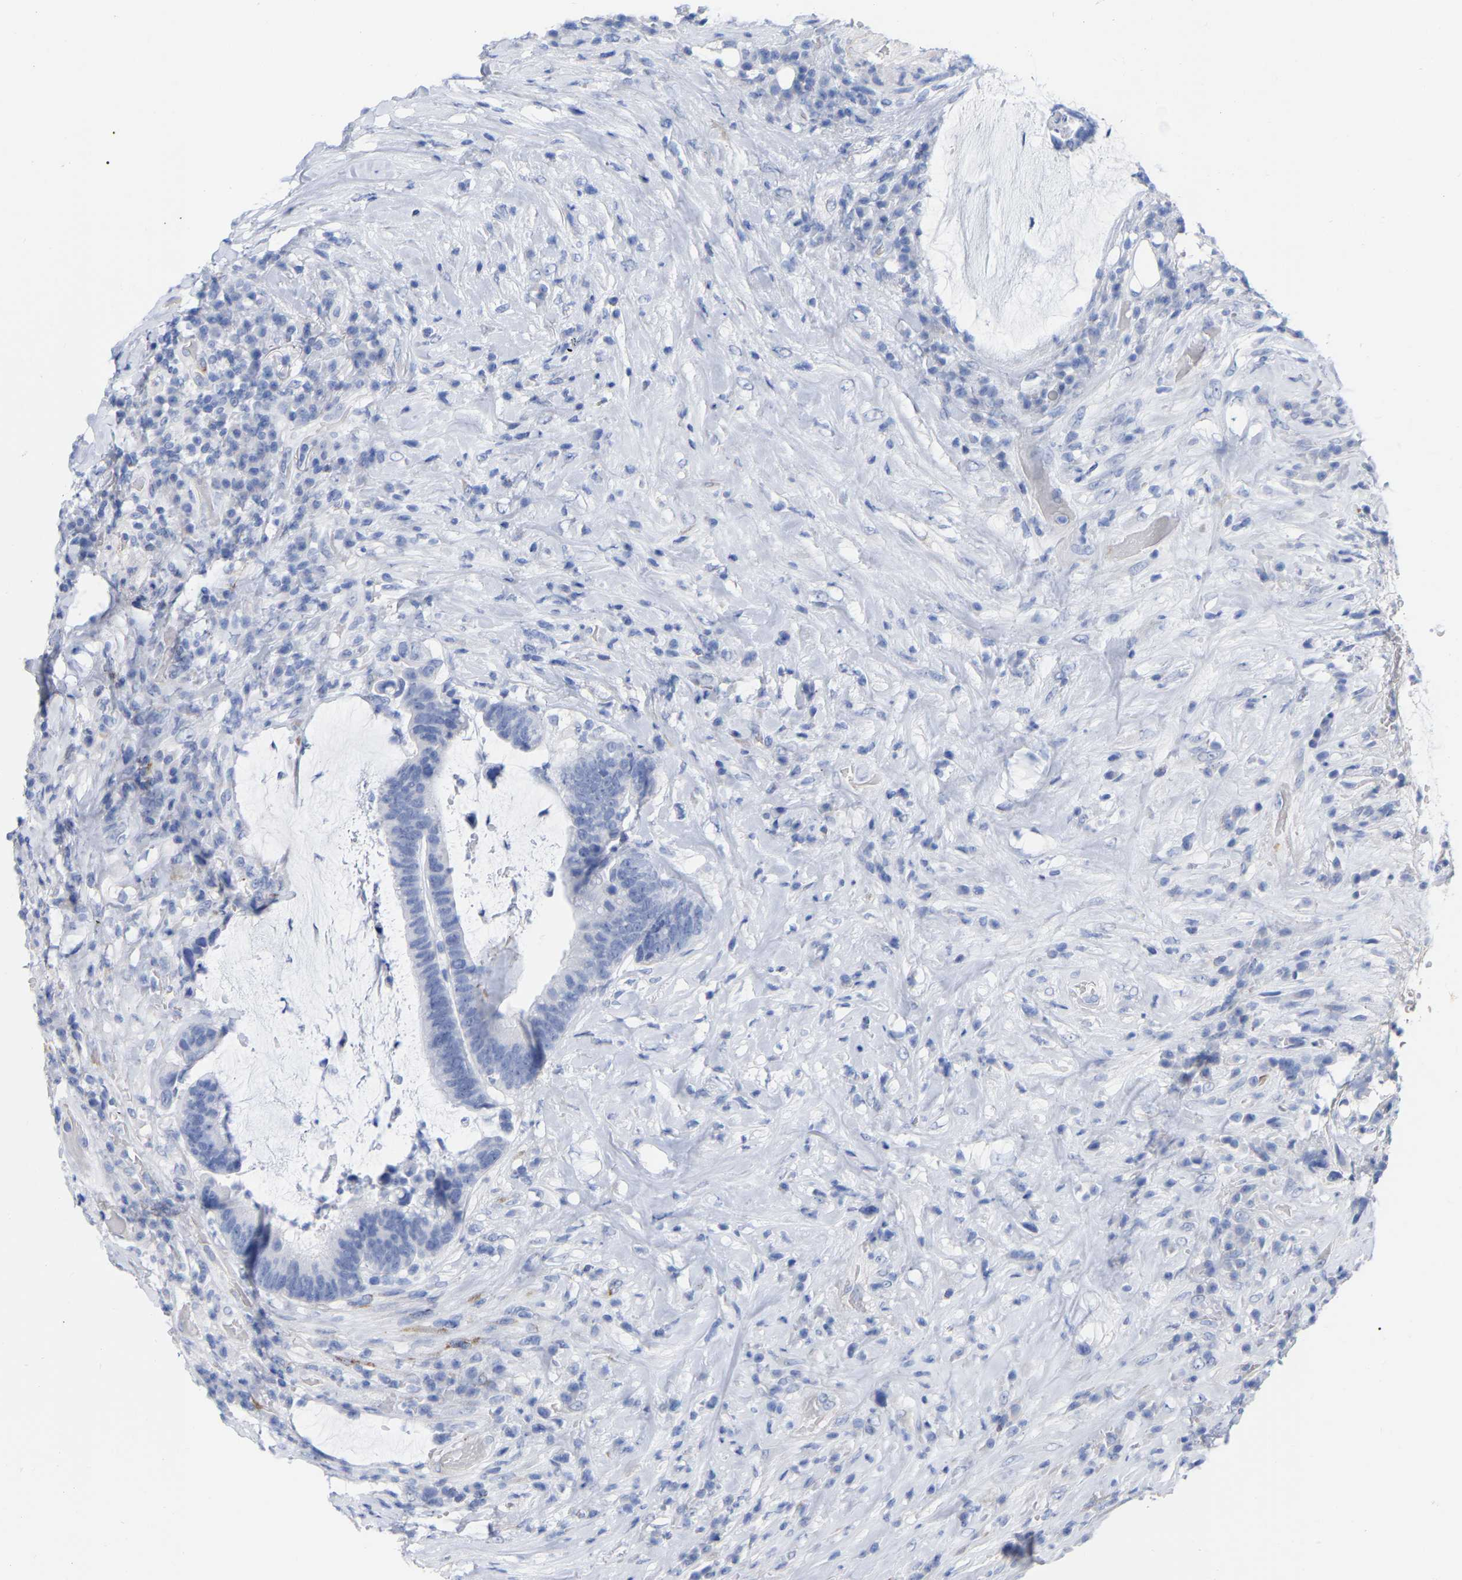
{"staining": {"intensity": "negative", "quantity": "none", "location": "none"}, "tissue": "colorectal cancer", "cell_type": "Tumor cells", "image_type": "cancer", "snomed": [{"axis": "morphology", "description": "Adenocarcinoma, NOS"}, {"axis": "topography", "description": "Rectum"}], "caption": "High power microscopy micrograph of an IHC micrograph of colorectal cancer, revealing no significant staining in tumor cells.", "gene": "HAPLN1", "patient": {"sex": "female", "age": 89}}